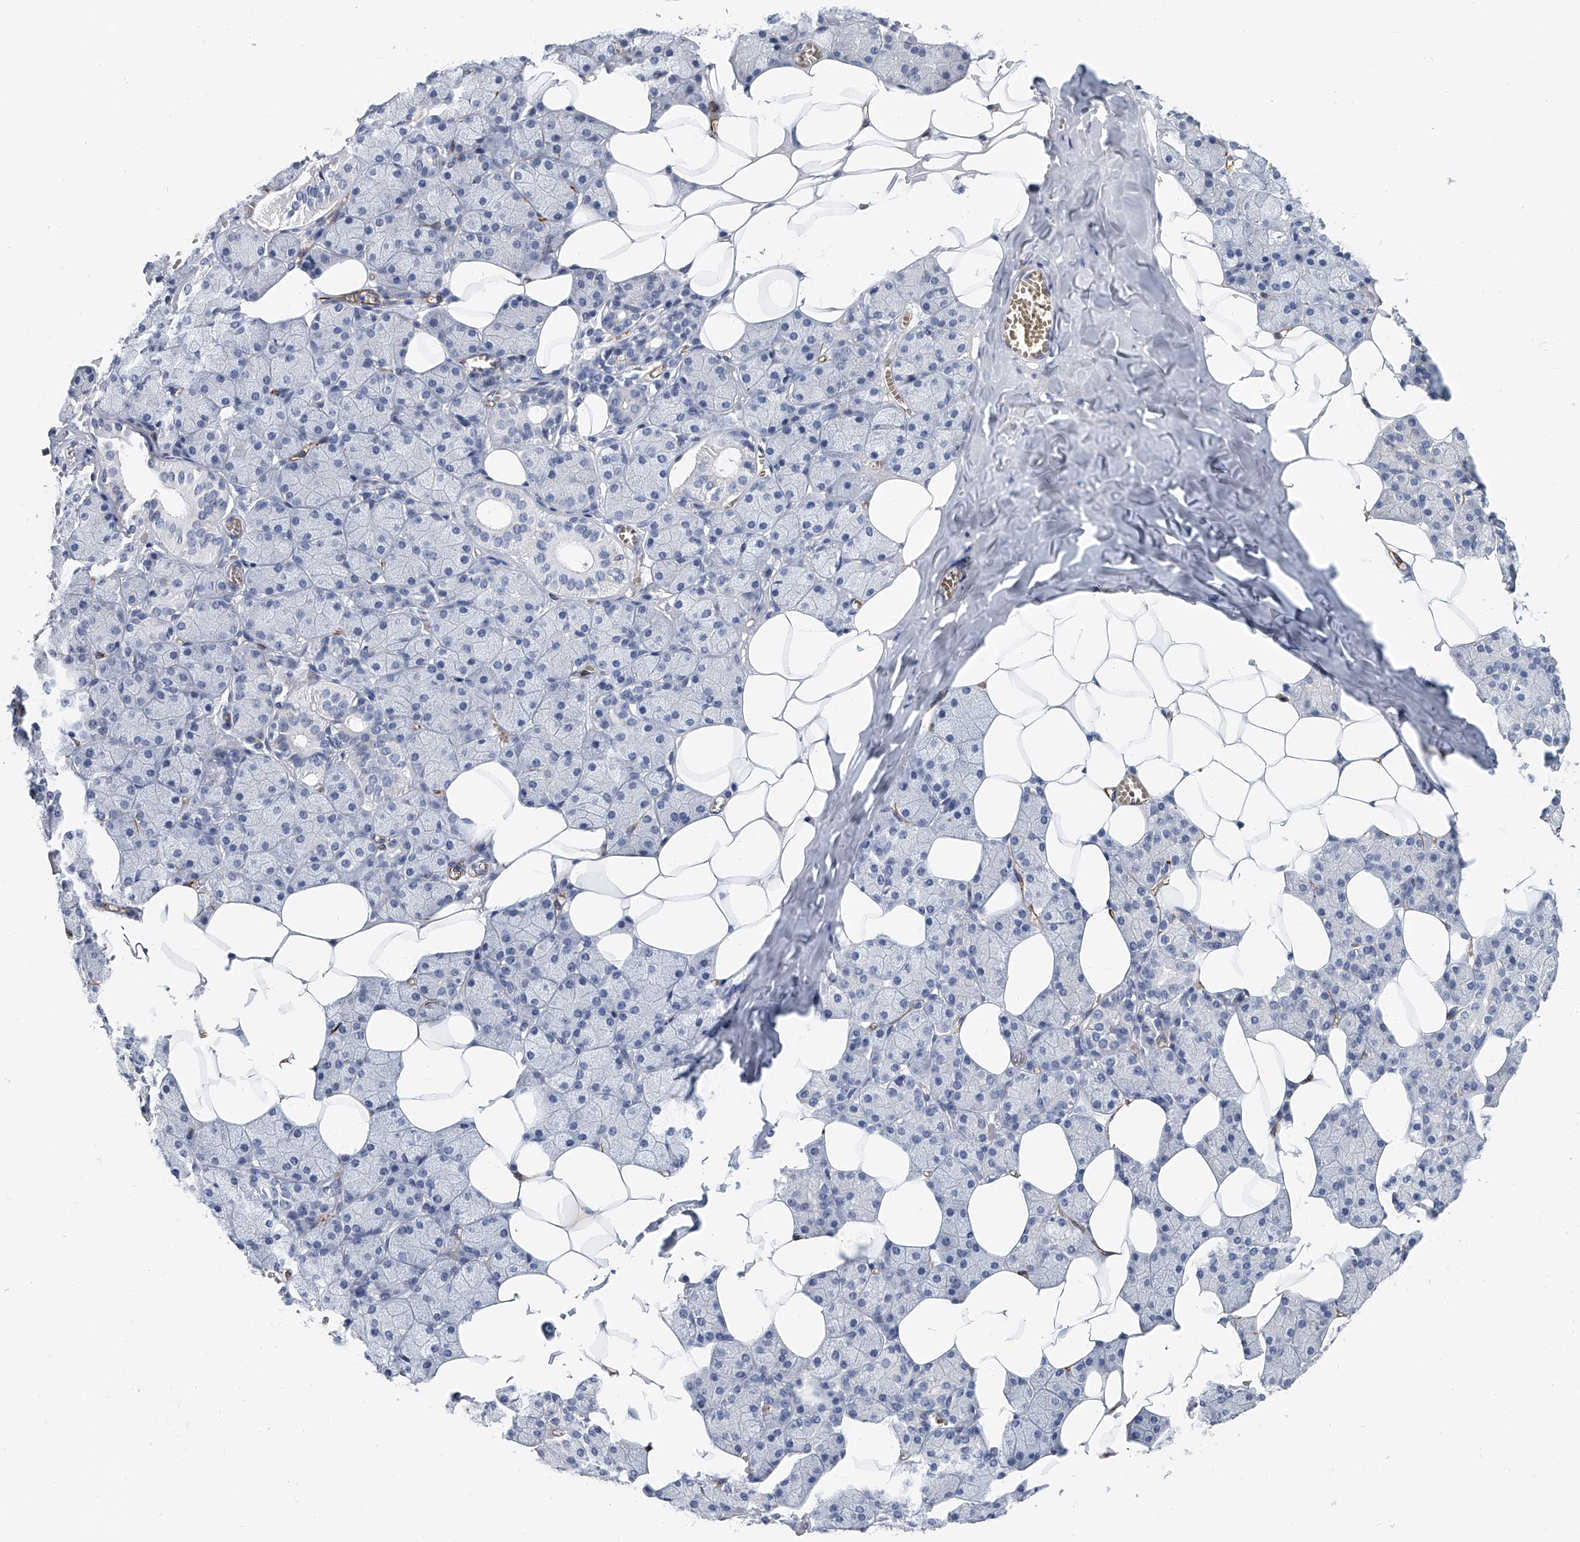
{"staining": {"intensity": "negative", "quantity": "none", "location": "none"}, "tissue": "salivary gland", "cell_type": "Glandular cells", "image_type": "normal", "snomed": [{"axis": "morphology", "description": "Normal tissue, NOS"}, {"axis": "topography", "description": "Salivary gland"}], "caption": "Immunohistochemical staining of normal human salivary gland demonstrates no significant staining in glandular cells.", "gene": "KIRREL1", "patient": {"sex": "female", "age": 33}}